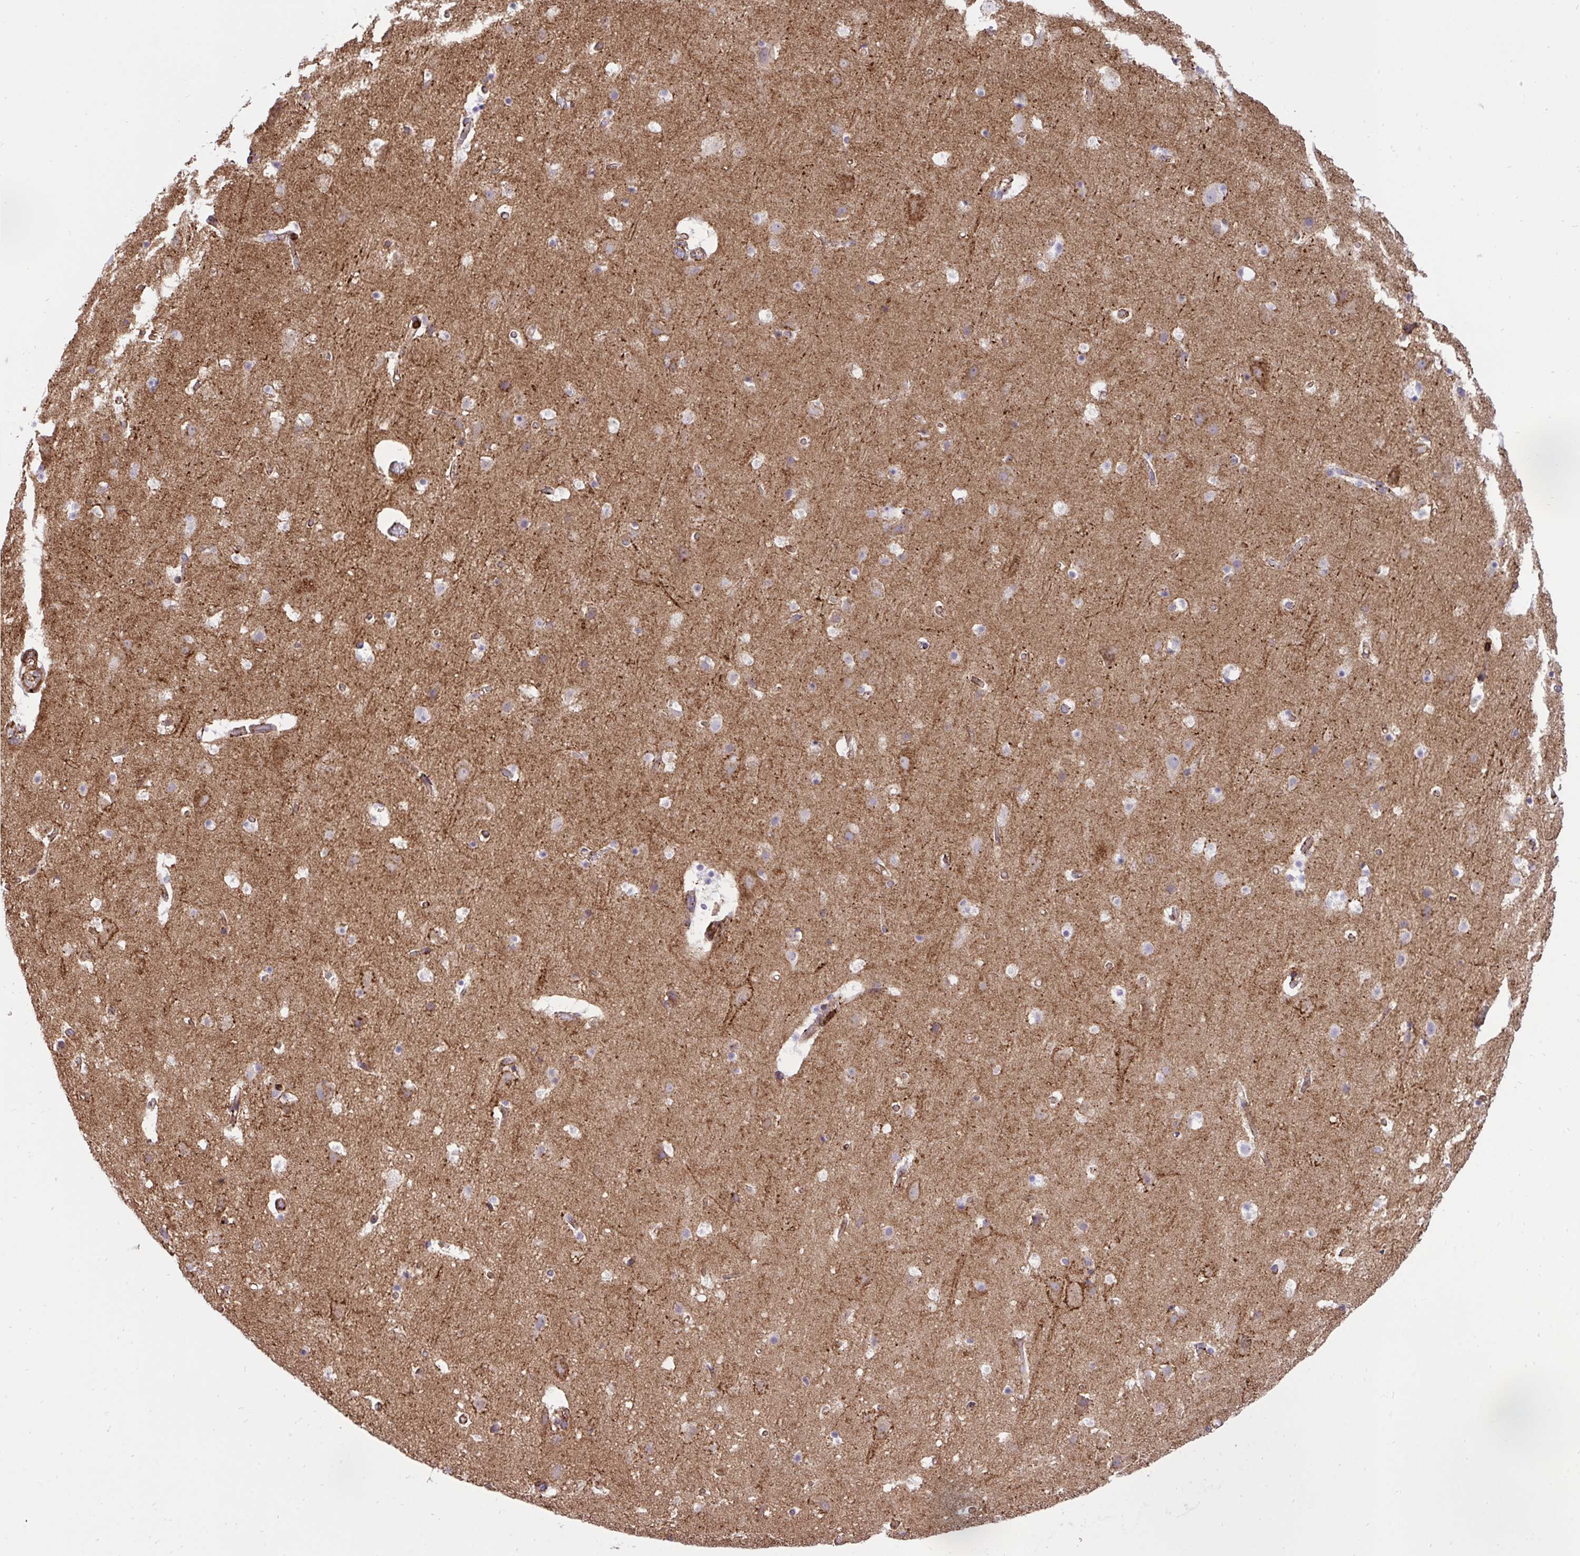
{"staining": {"intensity": "weak", "quantity": "25%-75%", "location": "cytoplasmic/membranous"}, "tissue": "cerebral cortex", "cell_type": "Endothelial cells", "image_type": "normal", "snomed": [{"axis": "morphology", "description": "Normal tissue, NOS"}, {"axis": "topography", "description": "Cerebral cortex"}], "caption": "Endothelial cells demonstrate weak cytoplasmic/membranous positivity in about 25%-75% of cells in benign cerebral cortex. (DAB IHC with brightfield microscopy, high magnification).", "gene": "ERI1", "patient": {"sex": "female", "age": 42}}